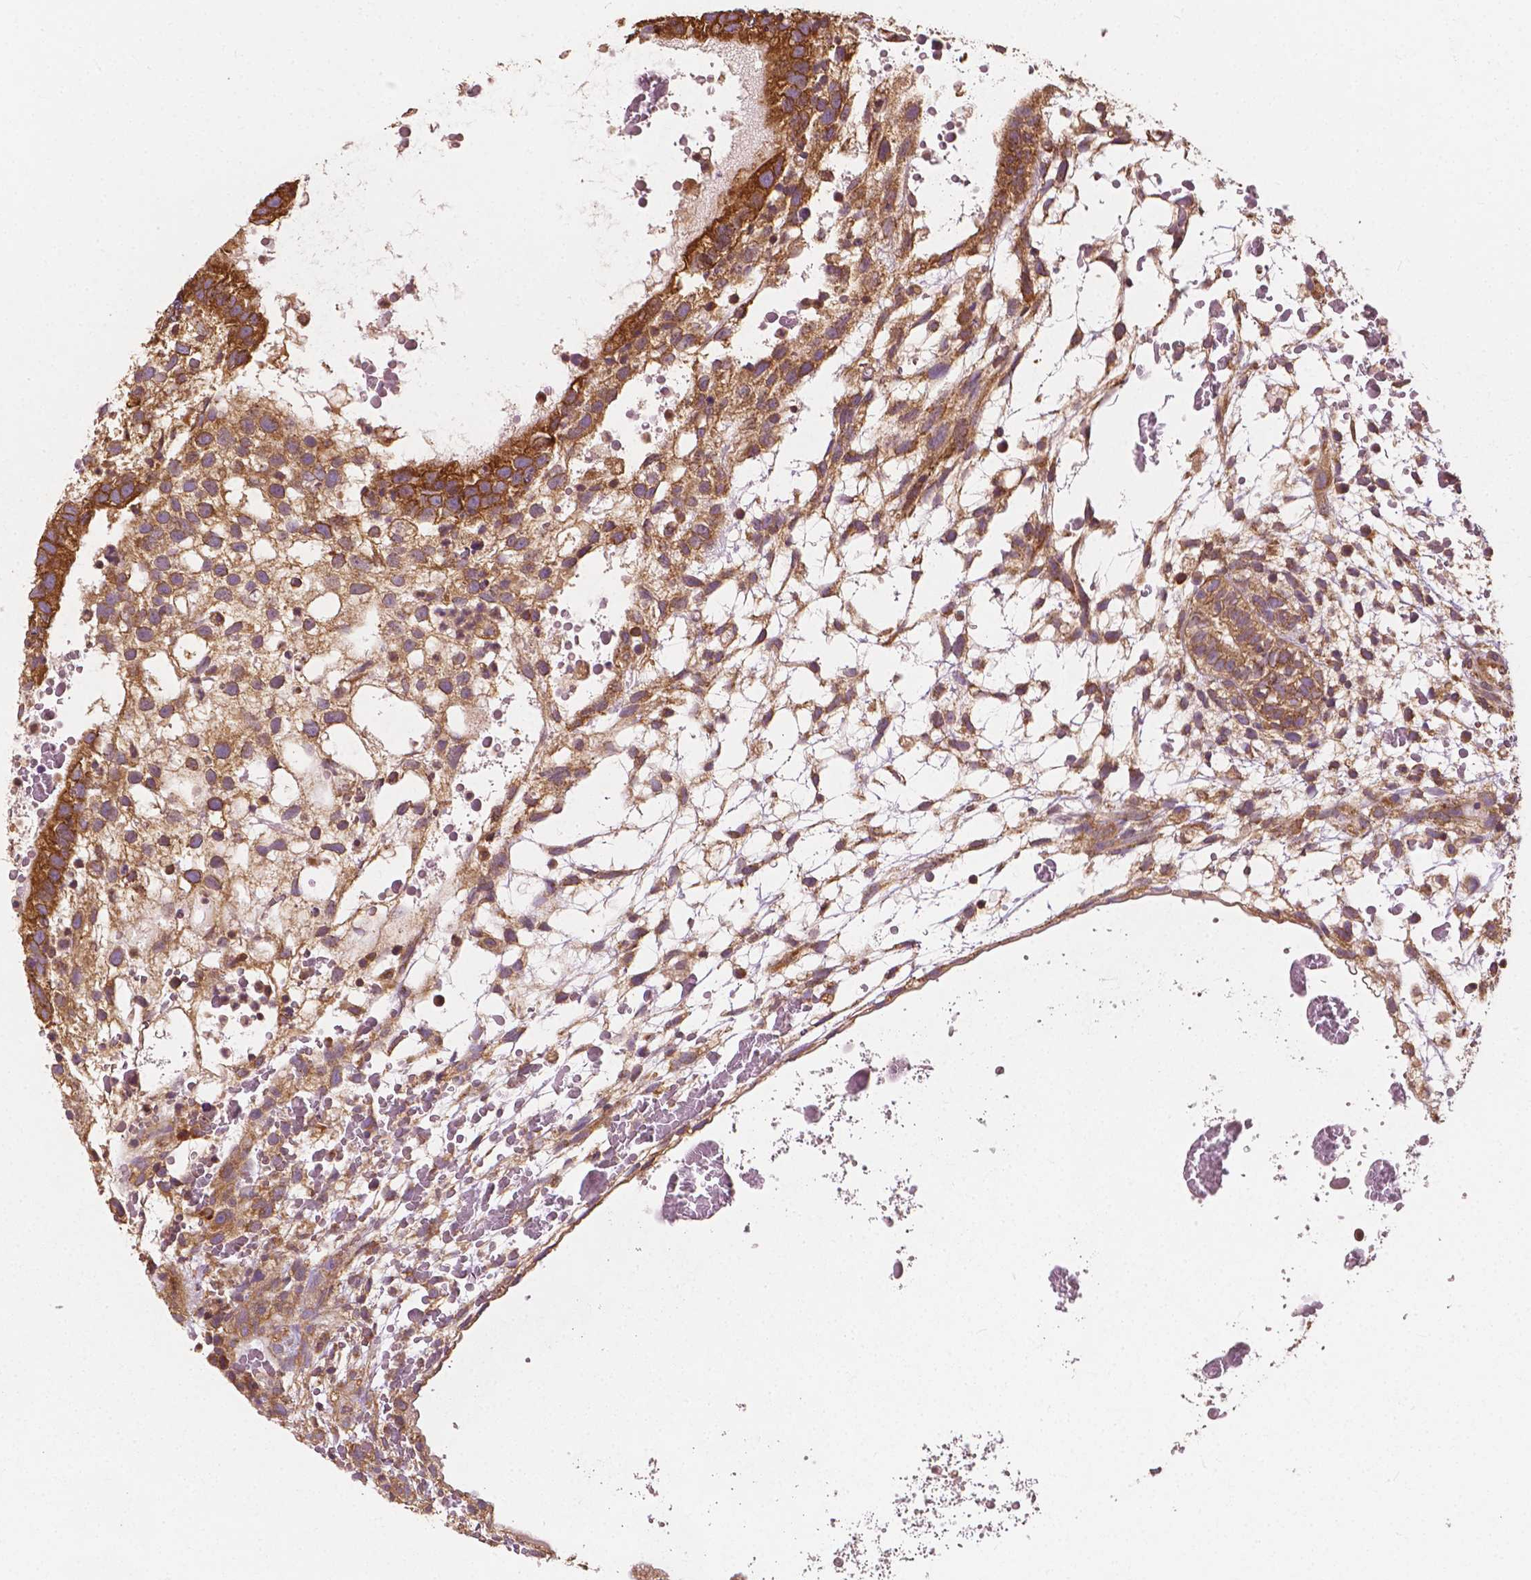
{"staining": {"intensity": "strong", "quantity": ">75%", "location": "cytoplasmic/membranous"}, "tissue": "testis cancer", "cell_type": "Tumor cells", "image_type": "cancer", "snomed": [{"axis": "morphology", "description": "Normal tissue, NOS"}, {"axis": "morphology", "description": "Carcinoma, Embryonal, NOS"}, {"axis": "topography", "description": "Testis"}], "caption": "IHC histopathology image of human embryonal carcinoma (testis) stained for a protein (brown), which reveals high levels of strong cytoplasmic/membranous positivity in about >75% of tumor cells.", "gene": "G3BP1", "patient": {"sex": "male", "age": 32}}